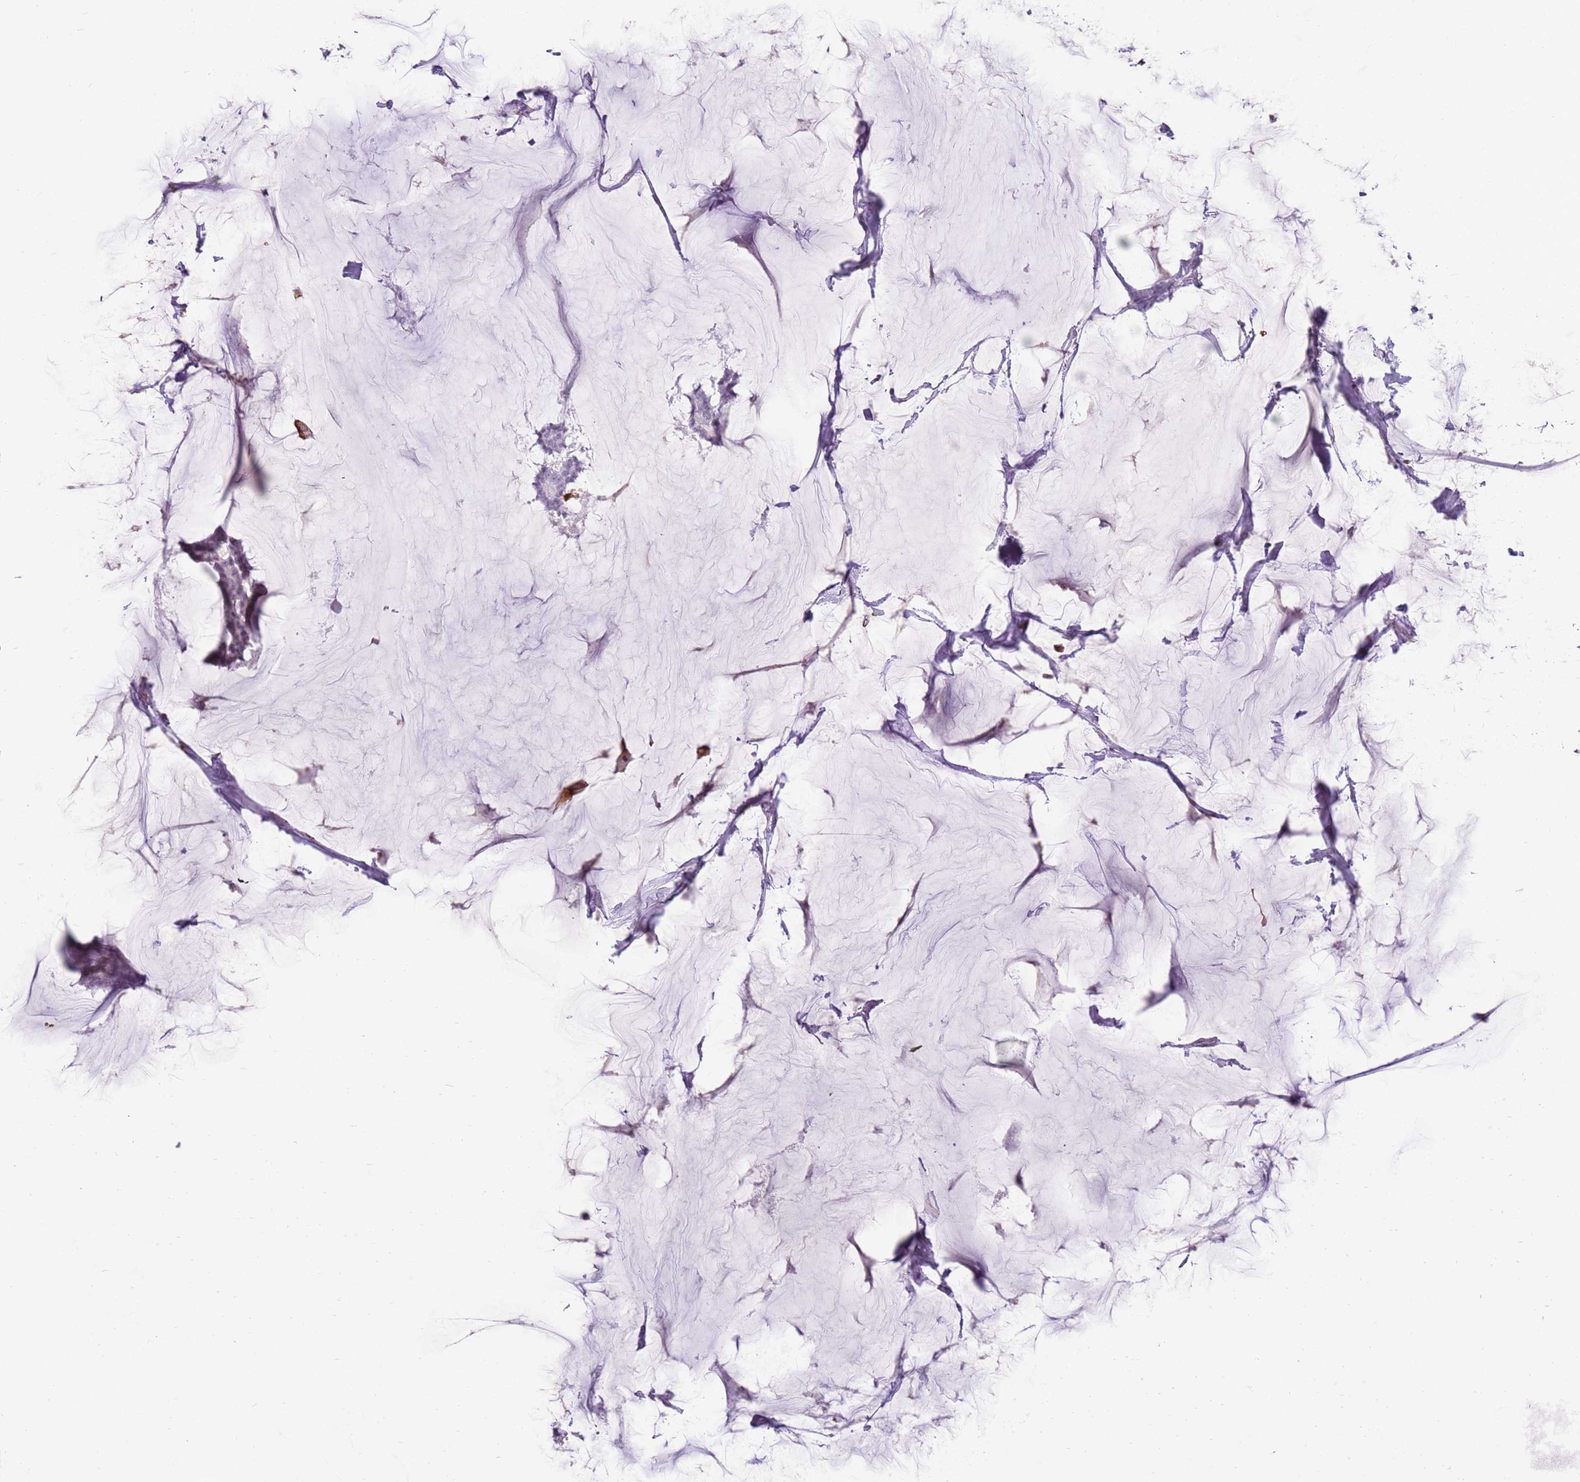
{"staining": {"intensity": "negative", "quantity": "none", "location": "none"}, "tissue": "breast cancer", "cell_type": "Tumor cells", "image_type": "cancer", "snomed": [{"axis": "morphology", "description": "Duct carcinoma"}, {"axis": "topography", "description": "Breast"}], "caption": "Immunohistochemical staining of breast intraductal carcinoma exhibits no significant positivity in tumor cells.", "gene": "NBPF3", "patient": {"sex": "female", "age": 93}}